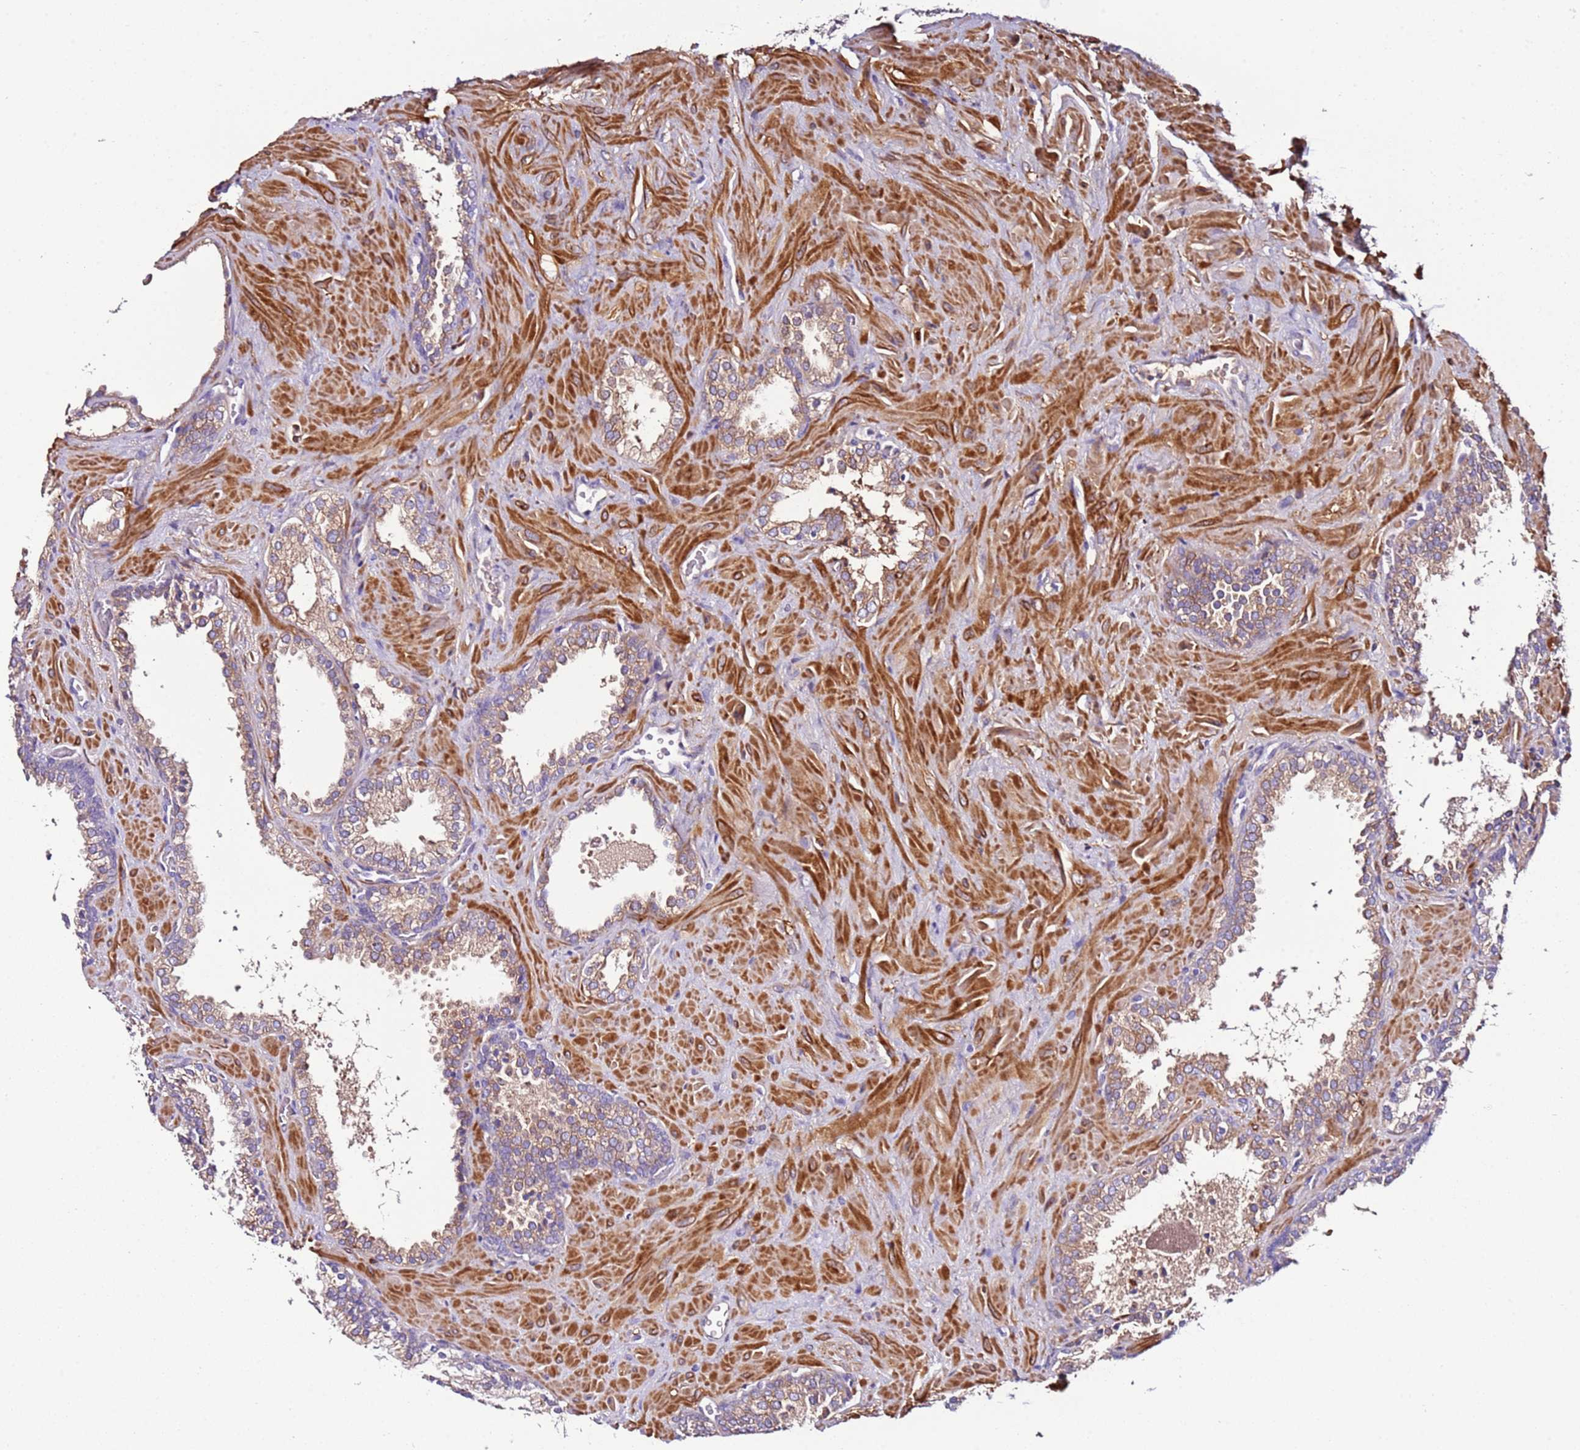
{"staining": {"intensity": "weak", "quantity": "25%-75%", "location": "cytoplasmic/membranous"}, "tissue": "prostate cancer", "cell_type": "Tumor cells", "image_type": "cancer", "snomed": [{"axis": "morphology", "description": "Adenocarcinoma, High grade"}, {"axis": "topography", "description": "Prostate"}], "caption": "DAB (3,3'-diaminobenzidine) immunohistochemical staining of human prostate cancer displays weak cytoplasmic/membranous protein expression in about 25%-75% of tumor cells.", "gene": "FAM174C", "patient": {"sex": "male", "age": 64}}